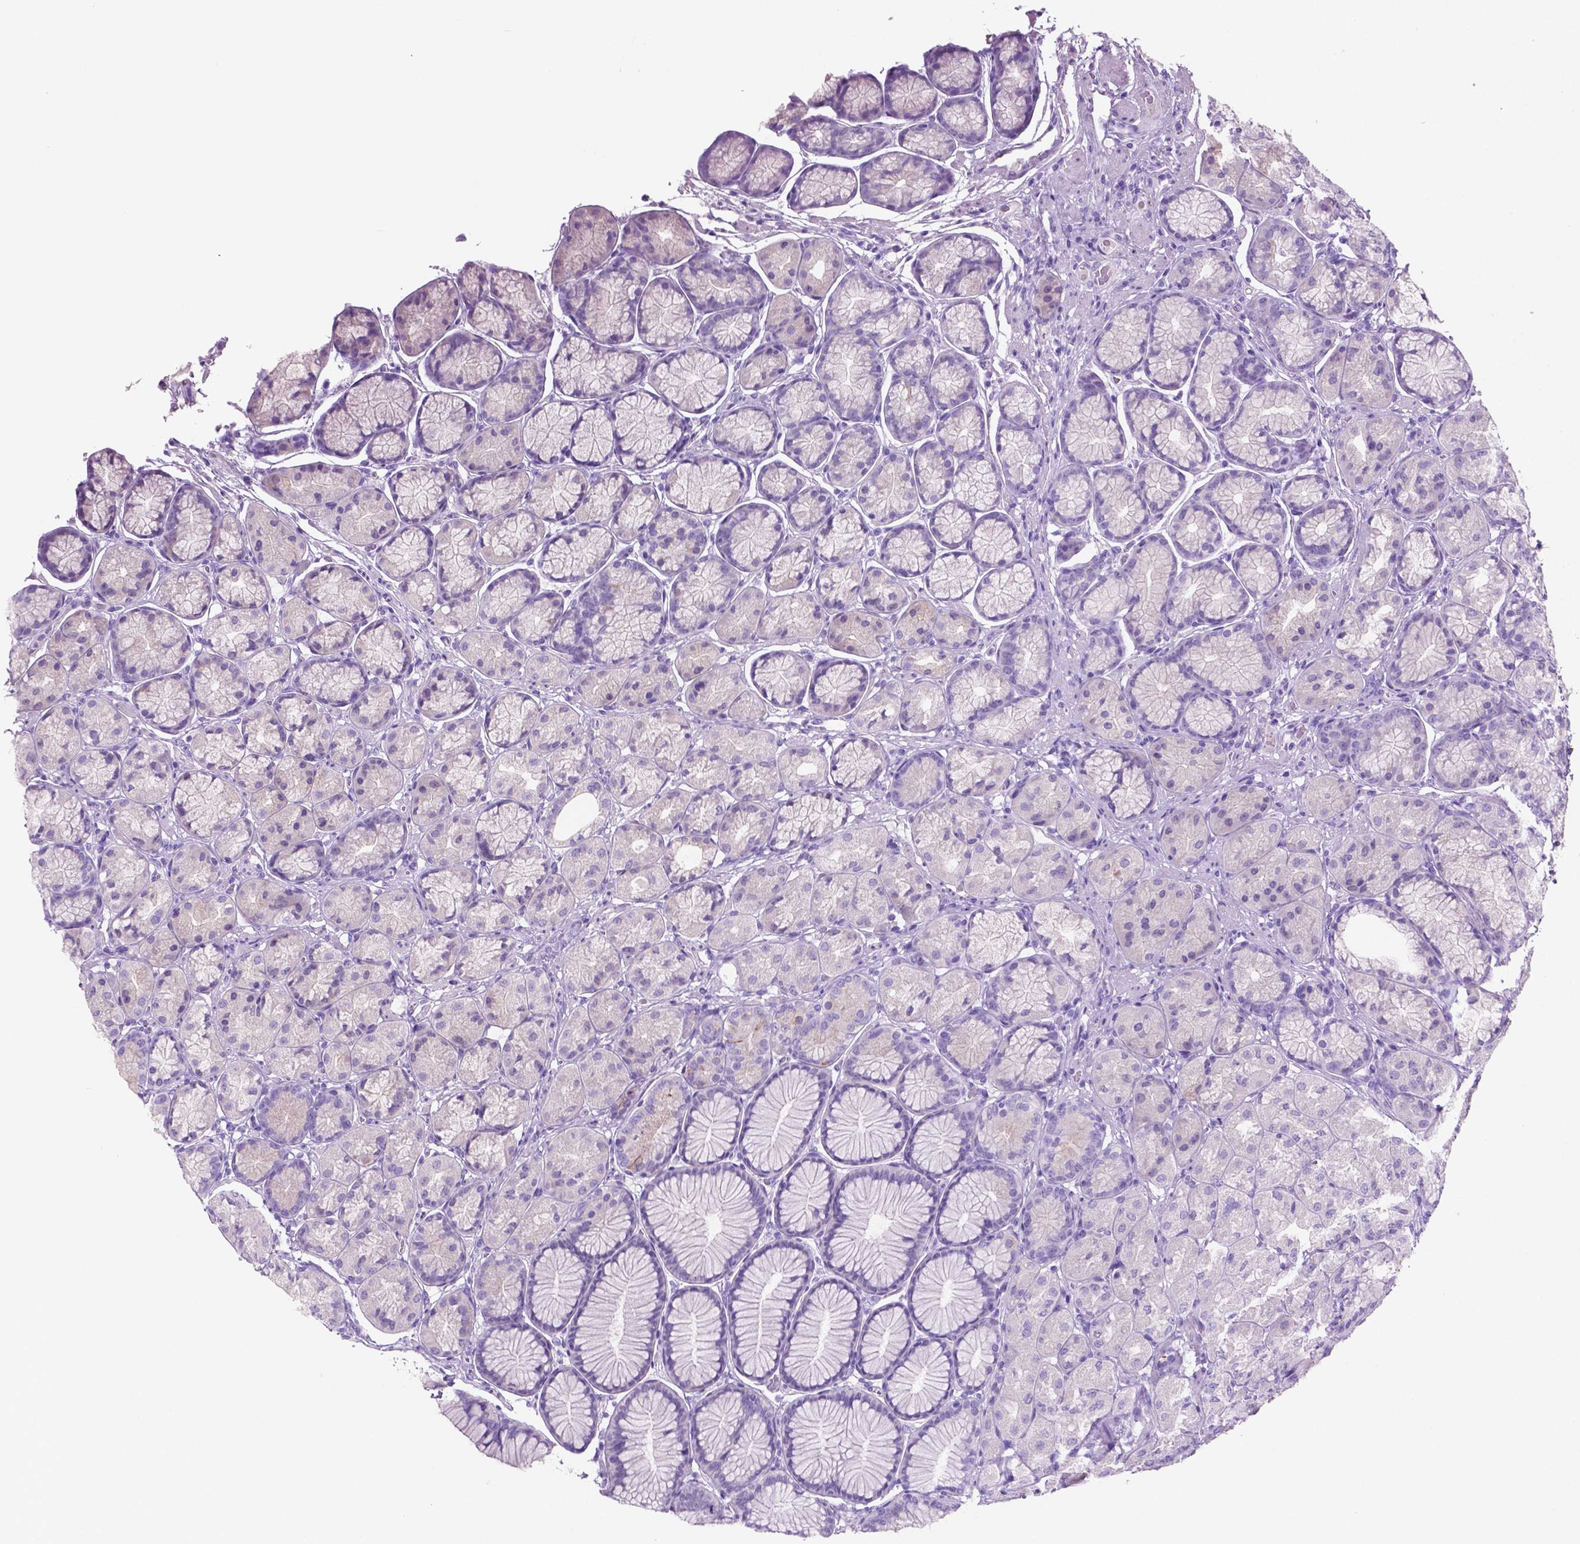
{"staining": {"intensity": "weak", "quantity": "<25%", "location": "cytoplasmic/membranous"}, "tissue": "stomach", "cell_type": "Glandular cells", "image_type": "normal", "snomed": [{"axis": "morphology", "description": "Normal tissue, NOS"}, {"axis": "morphology", "description": "Adenocarcinoma, NOS"}, {"axis": "morphology", "description": "Adenocarcinoma, High grade"}, {"axis": "topography", "description": "Stomach, upper"}, {"axis": "topography", "description": "Stomach"}], "caption": "A photomicrograph of human stomach is negative for staining in glandular cells. (DAB immunohistochemistry (IHC), high magnification).", "gene": "POU4F1", "patient": {"sex": "female", "age": 65}}